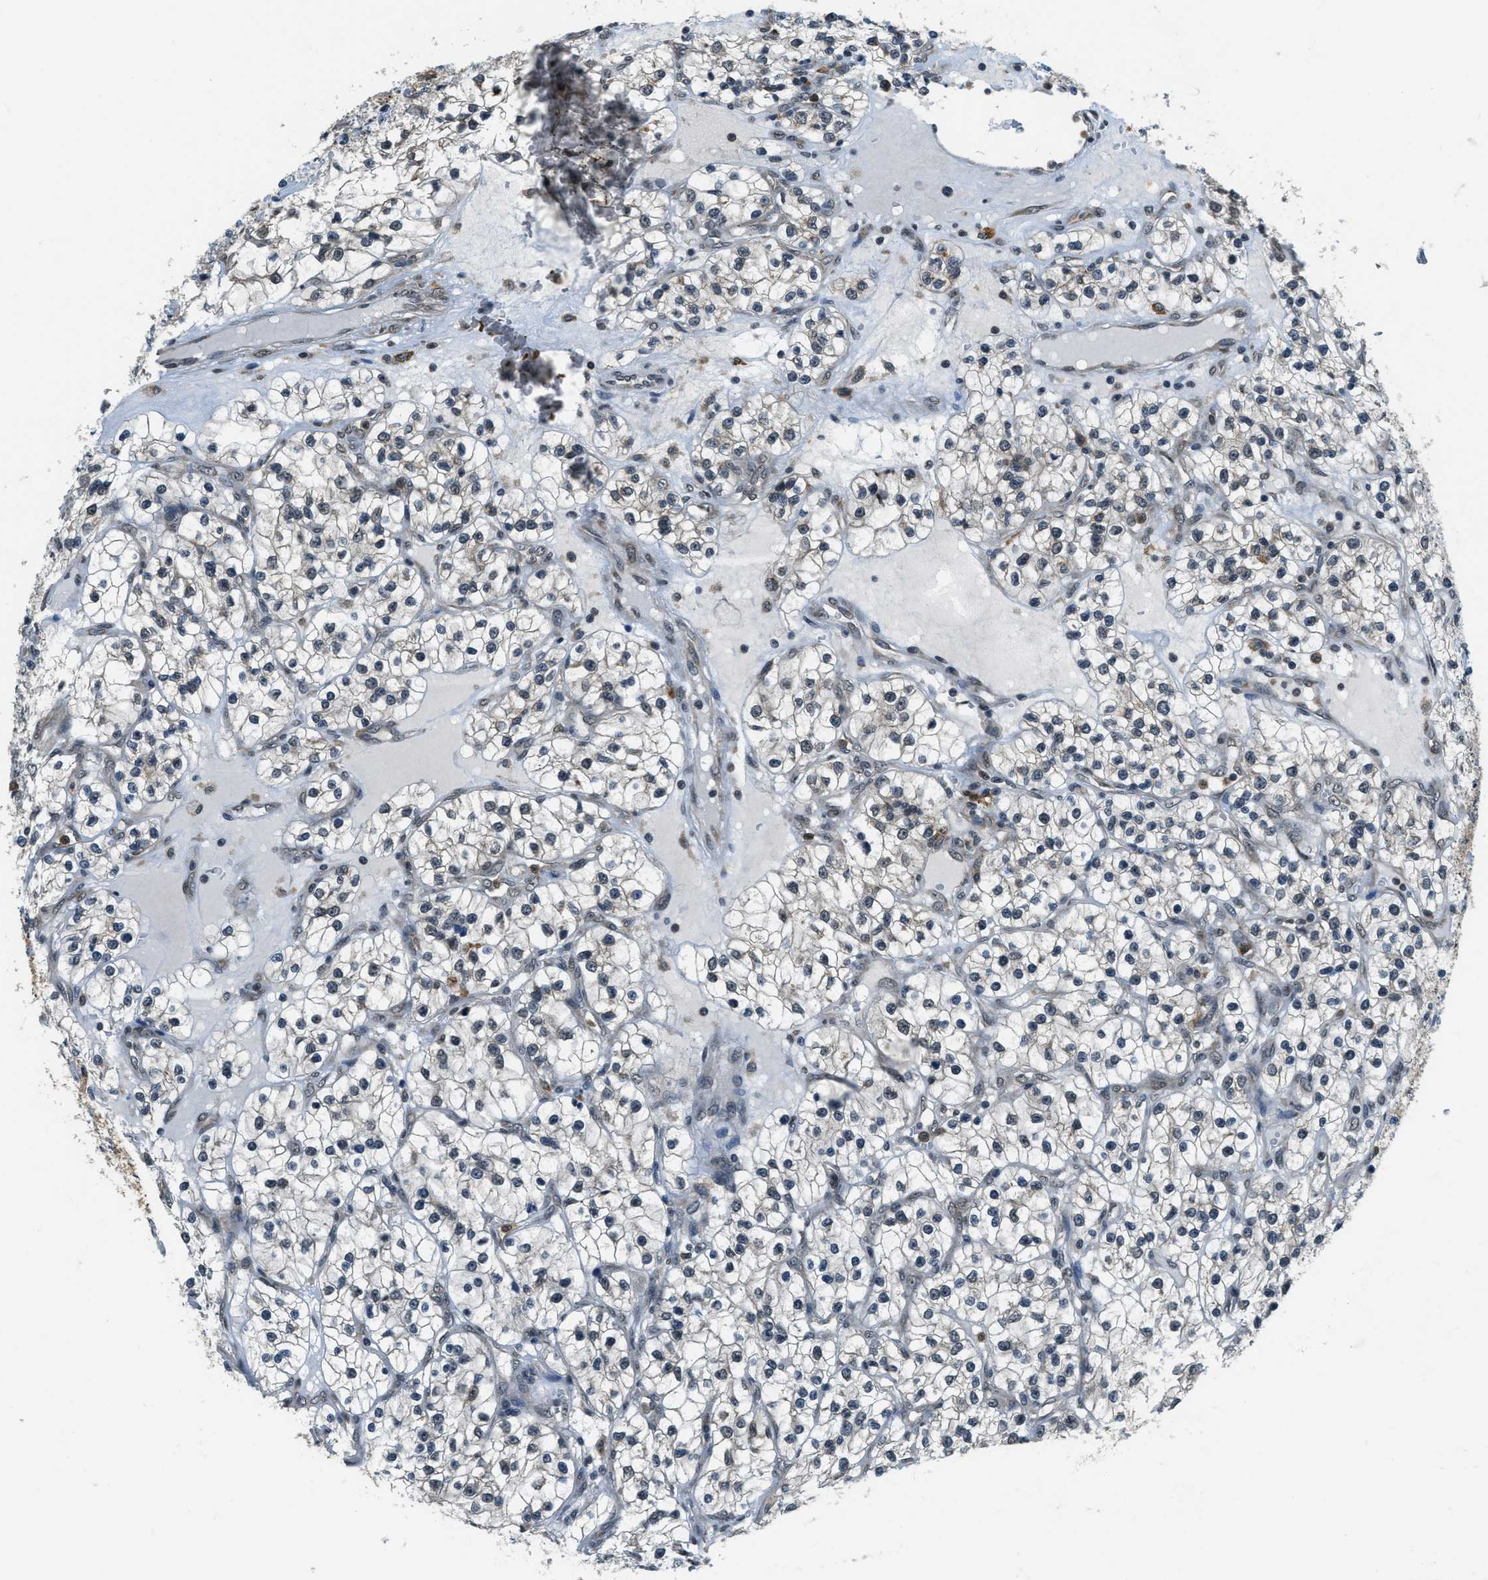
{"staining": {"intensity": "negative", "quantity": "none", "location": "none"}, "tissue": "renal cancer", "cell_type": "Tumor cells", "image_type": "cancer", "snomed": [{"axis": "morphology", "description": "Adenocarcinoma, NOS"}, {"axis": "topography", "description": "Kidney"}], "caption": "Tumor cells are negative for protein expression in human adenocarcinoma (renal). Nuclei are stained in blue.", "gene": "RAB11FIP1", "patient": {"sex": "female", "age": 57}}